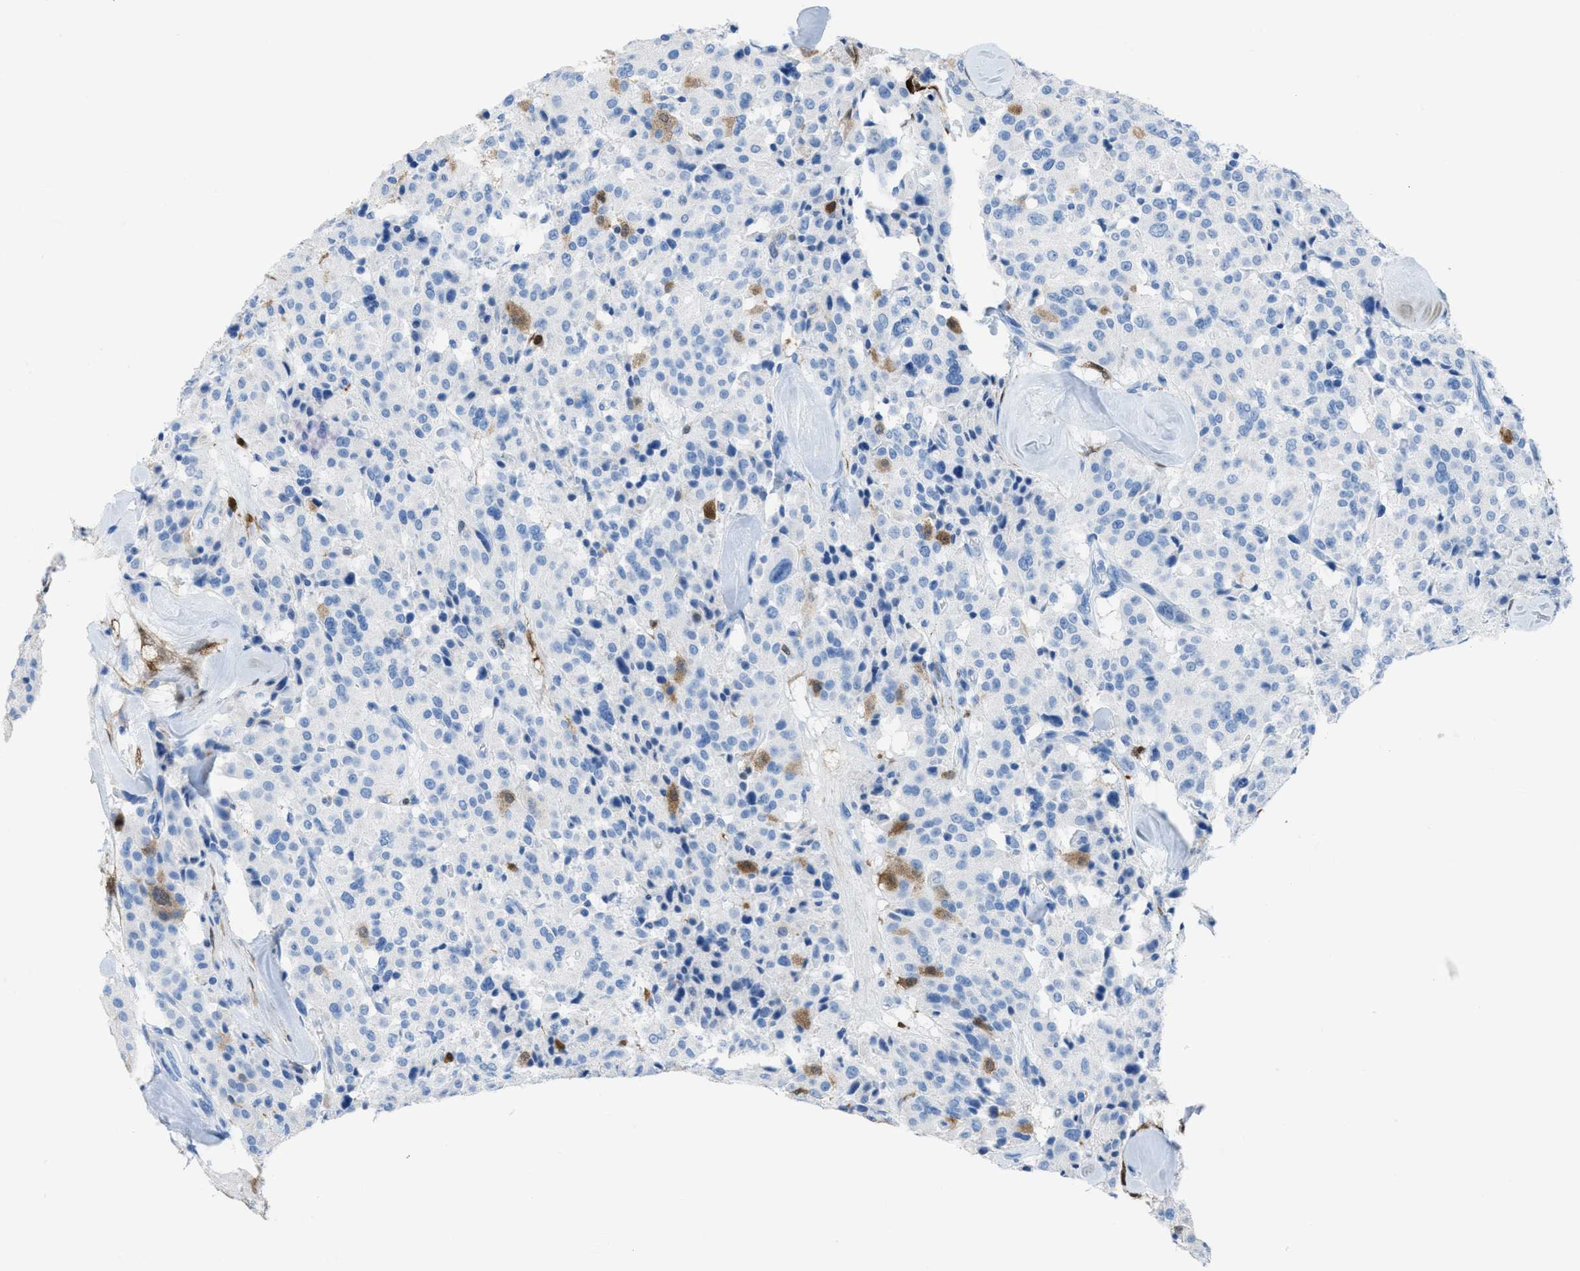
{"staining": {"intensity": "moderate", "quantity": "<25%", "location": "cytoplasmic/membranous,nuclear"}, "tissue": "carcinoid", "cell_type": "Tumor cells", "image_type": "cancer", "snomed": [{"axis": "morphology", "description": "Carcinoid, malignant, NOS"}, {"axis": "topography", "description": "Lung"}], "caption": "Human carcinoid (malignant) stained for a protein (brown) exhibits moderate cytoplasmic/membranous and nuclear positive staining in about <25% of tumor cells.", "gene": "CDKN2A", "patient": {"sex": "male", "age": 30}}